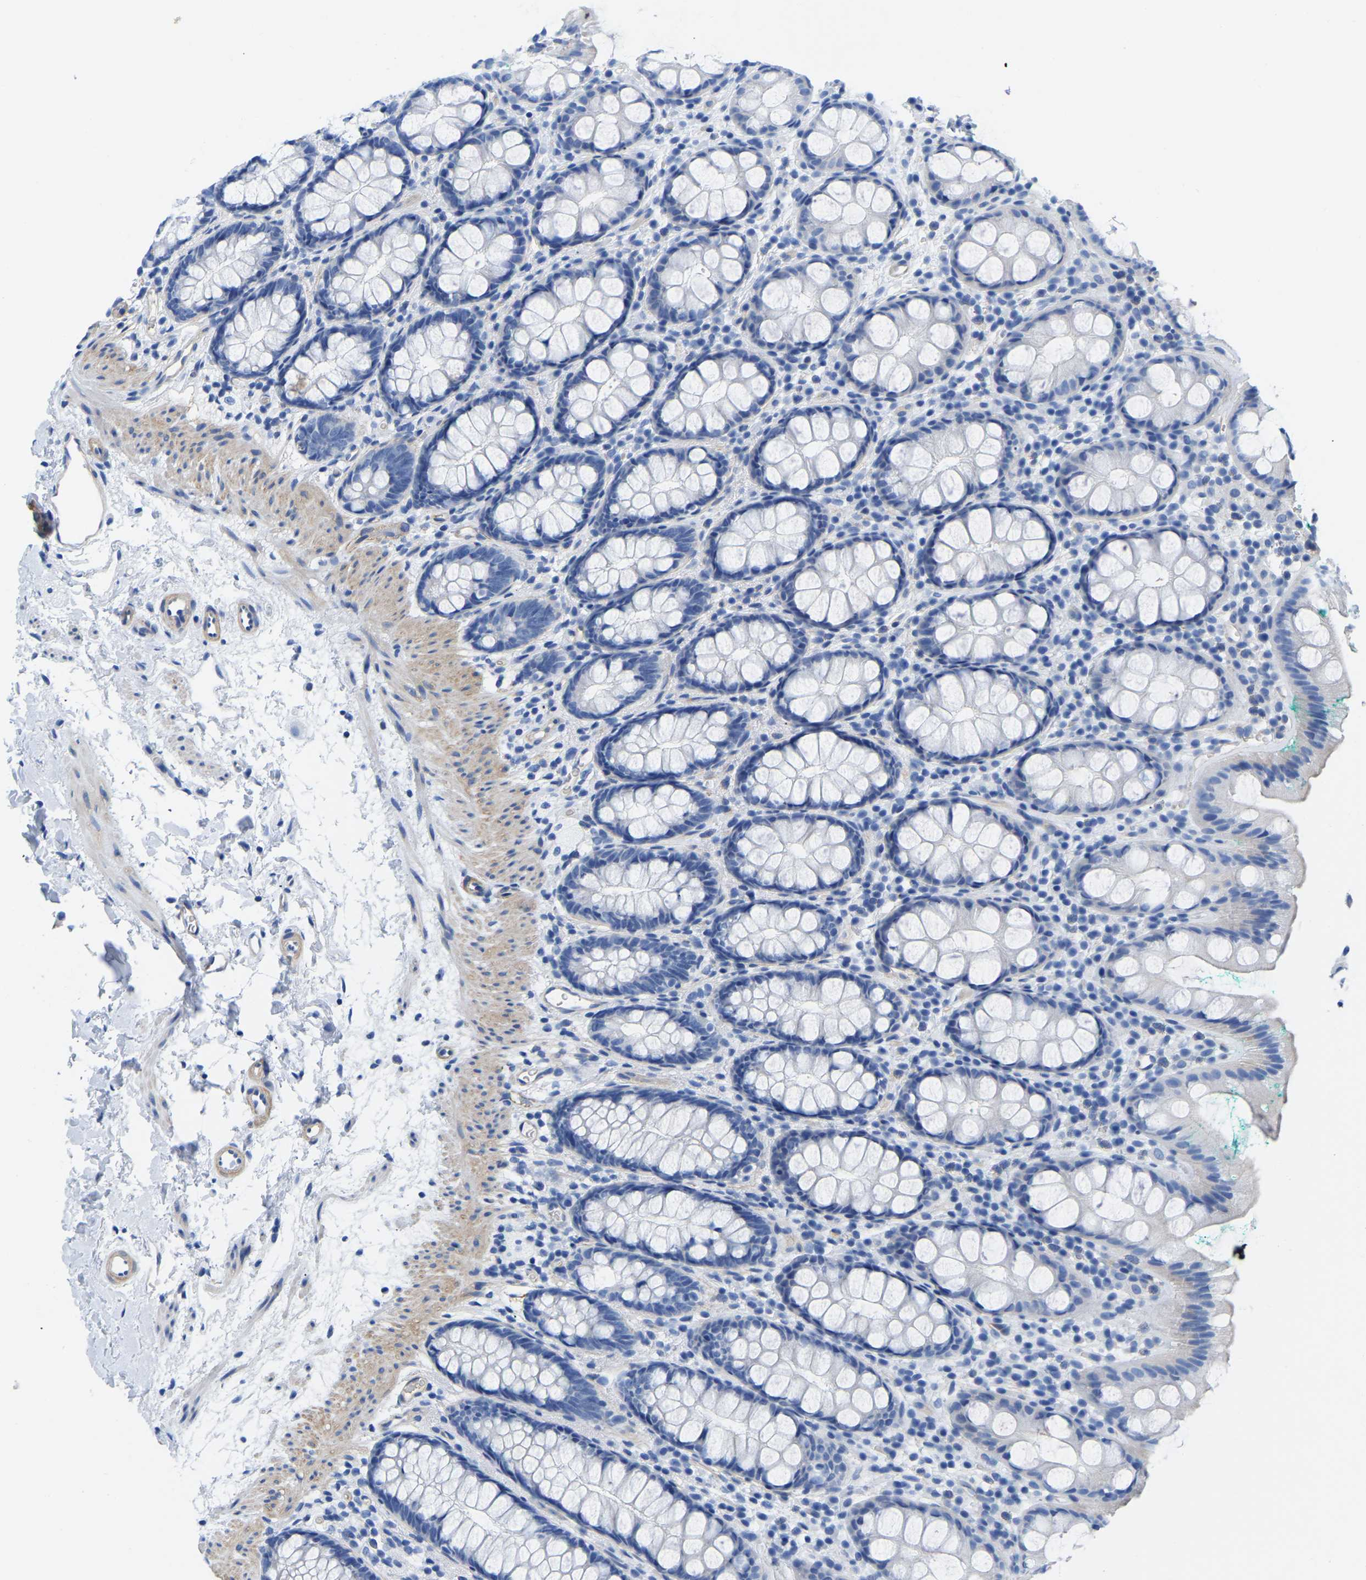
{"staining": {"intensity": "negative", "quantity": "none", "location": "none"}, "tissue": "rectum", "cell_type": "Glandular cells", "image_type": "normal", "snomed": [{"axis": "morphology", "description": "Normal tissue, NOS"}, {"axis": "topography", "description": "Rectum"}], "caption": "Glandular cells show no significant staining in benign rectum. (DAB (3,3'-diaminobenzidine) IHC, high magnification).", "gene": "UPK3A", "patient": {"sex": "female", "age": 65}}